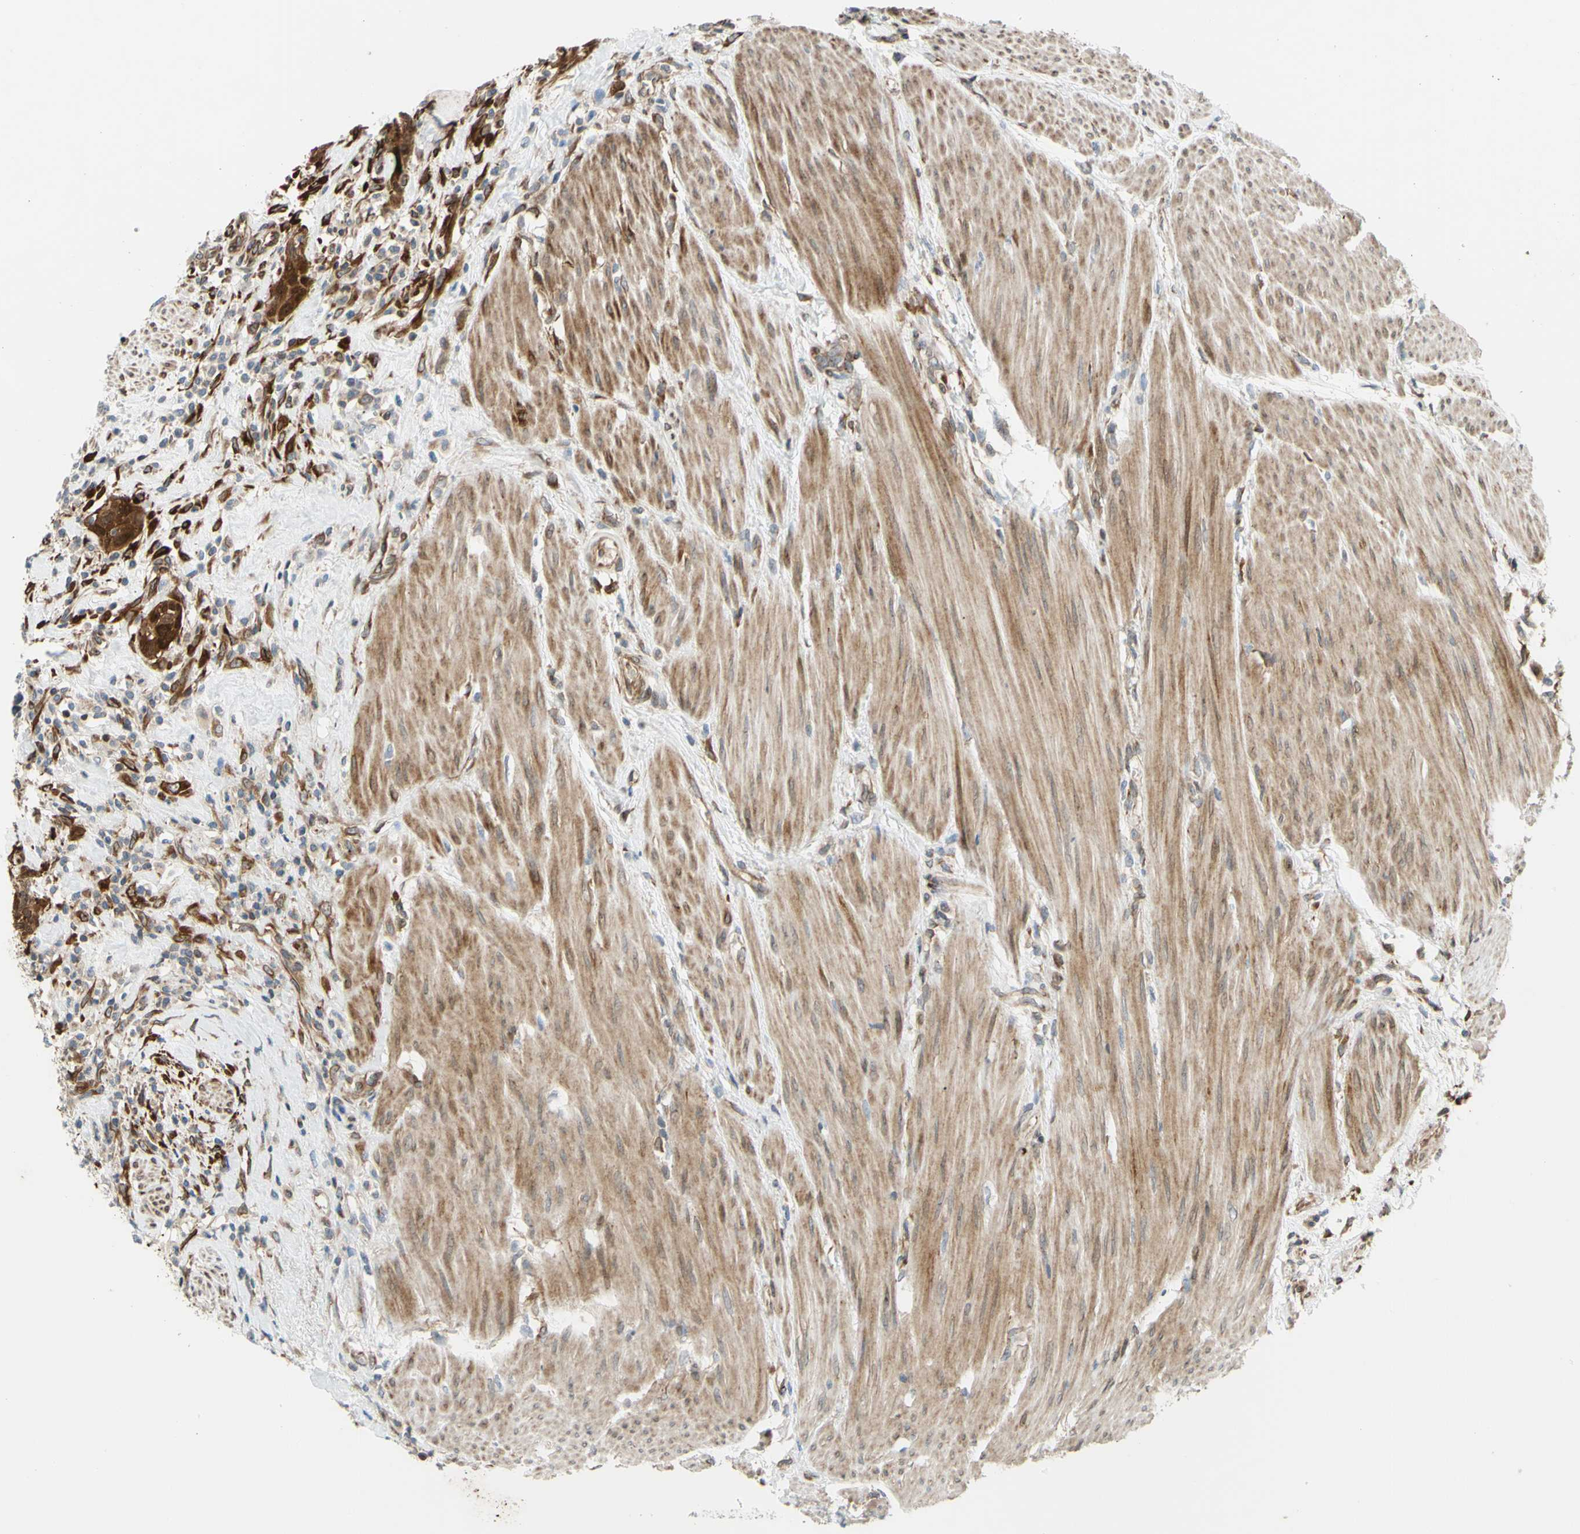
{"staining": {"intensity": "moderate", "quantity": ">75%", "location": "cytoplasmic/membranous"}, "tissue": "urothelial cancer", "cell_type": "Tumor cells", "image_type": "cancer", "snomed": [{"axis": "morphology", "description": "Urothelial carcinoma, High grade"}, {"axis": "topography", "description": "Urinary bladder"}], "caption": "A brown stain shows moderate cytoplasmic/membranous expression of a protein in human urothelial carcinoma (high-grade) tumor cells.", "gene": "PRAF2", "patient": {"sex": "male", "age": 35}}